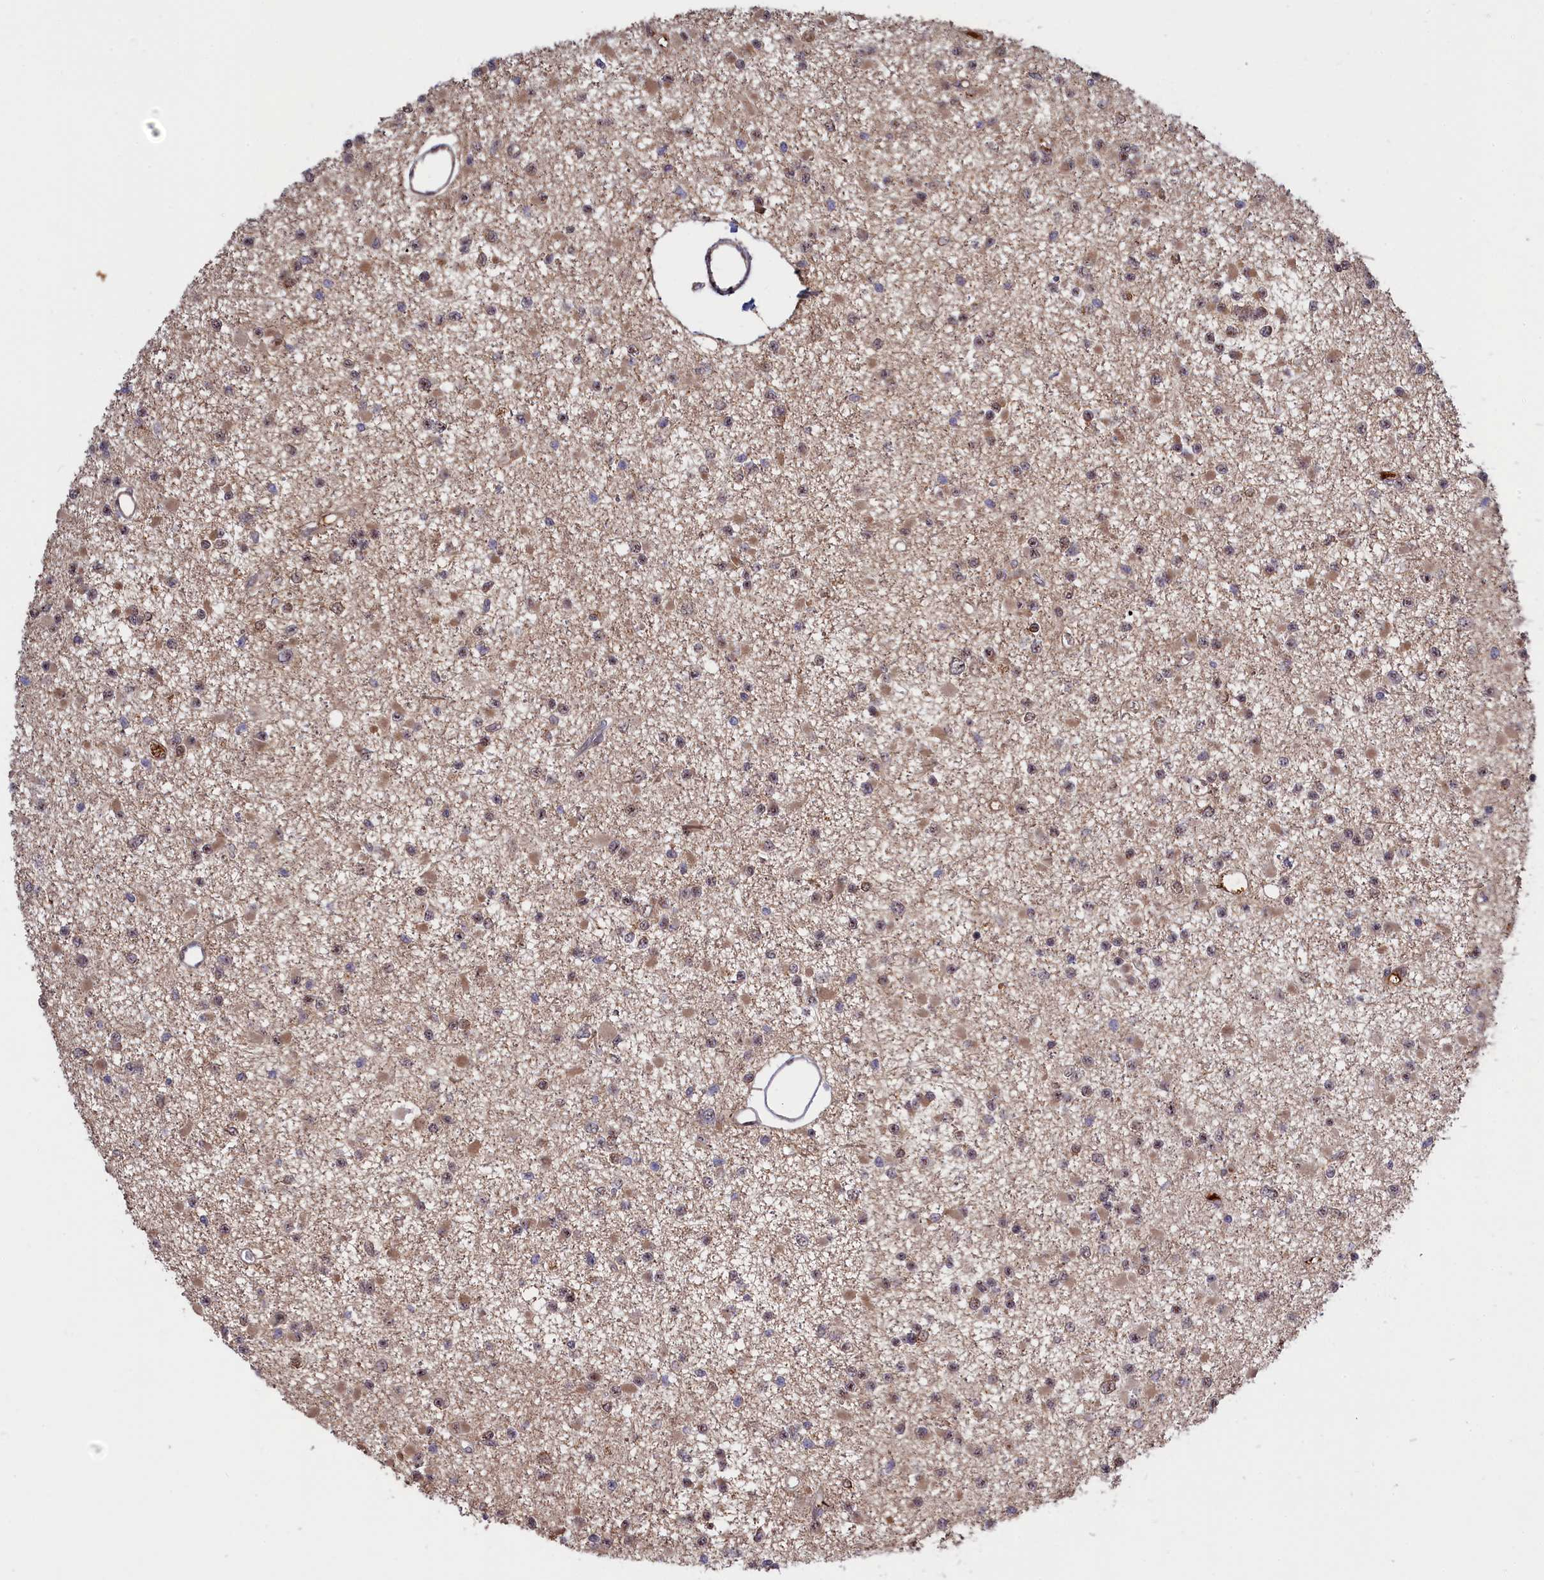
{"staining": {"intensity": "weak", "quantity": "25%-75%", "location": "cytoplasmic/membranous,nuclear"}, "tissue": "glioma", "cell_type": "Tumor cells", "image_type": "cancer", "snomed": [{"axis": "morphology", "description": "Glioma, malignant, Low grade"}, {"axis": "topography", "description": "Brain"}], "caption": "DAB immunohistochemical staining of glioma shows weak cytoplasmic/membranous and nuclear protein staining in approximately 25%-75% of tumor cells.", "gene": "TAB1", "patient": {"sex": "female", "age": 22}}